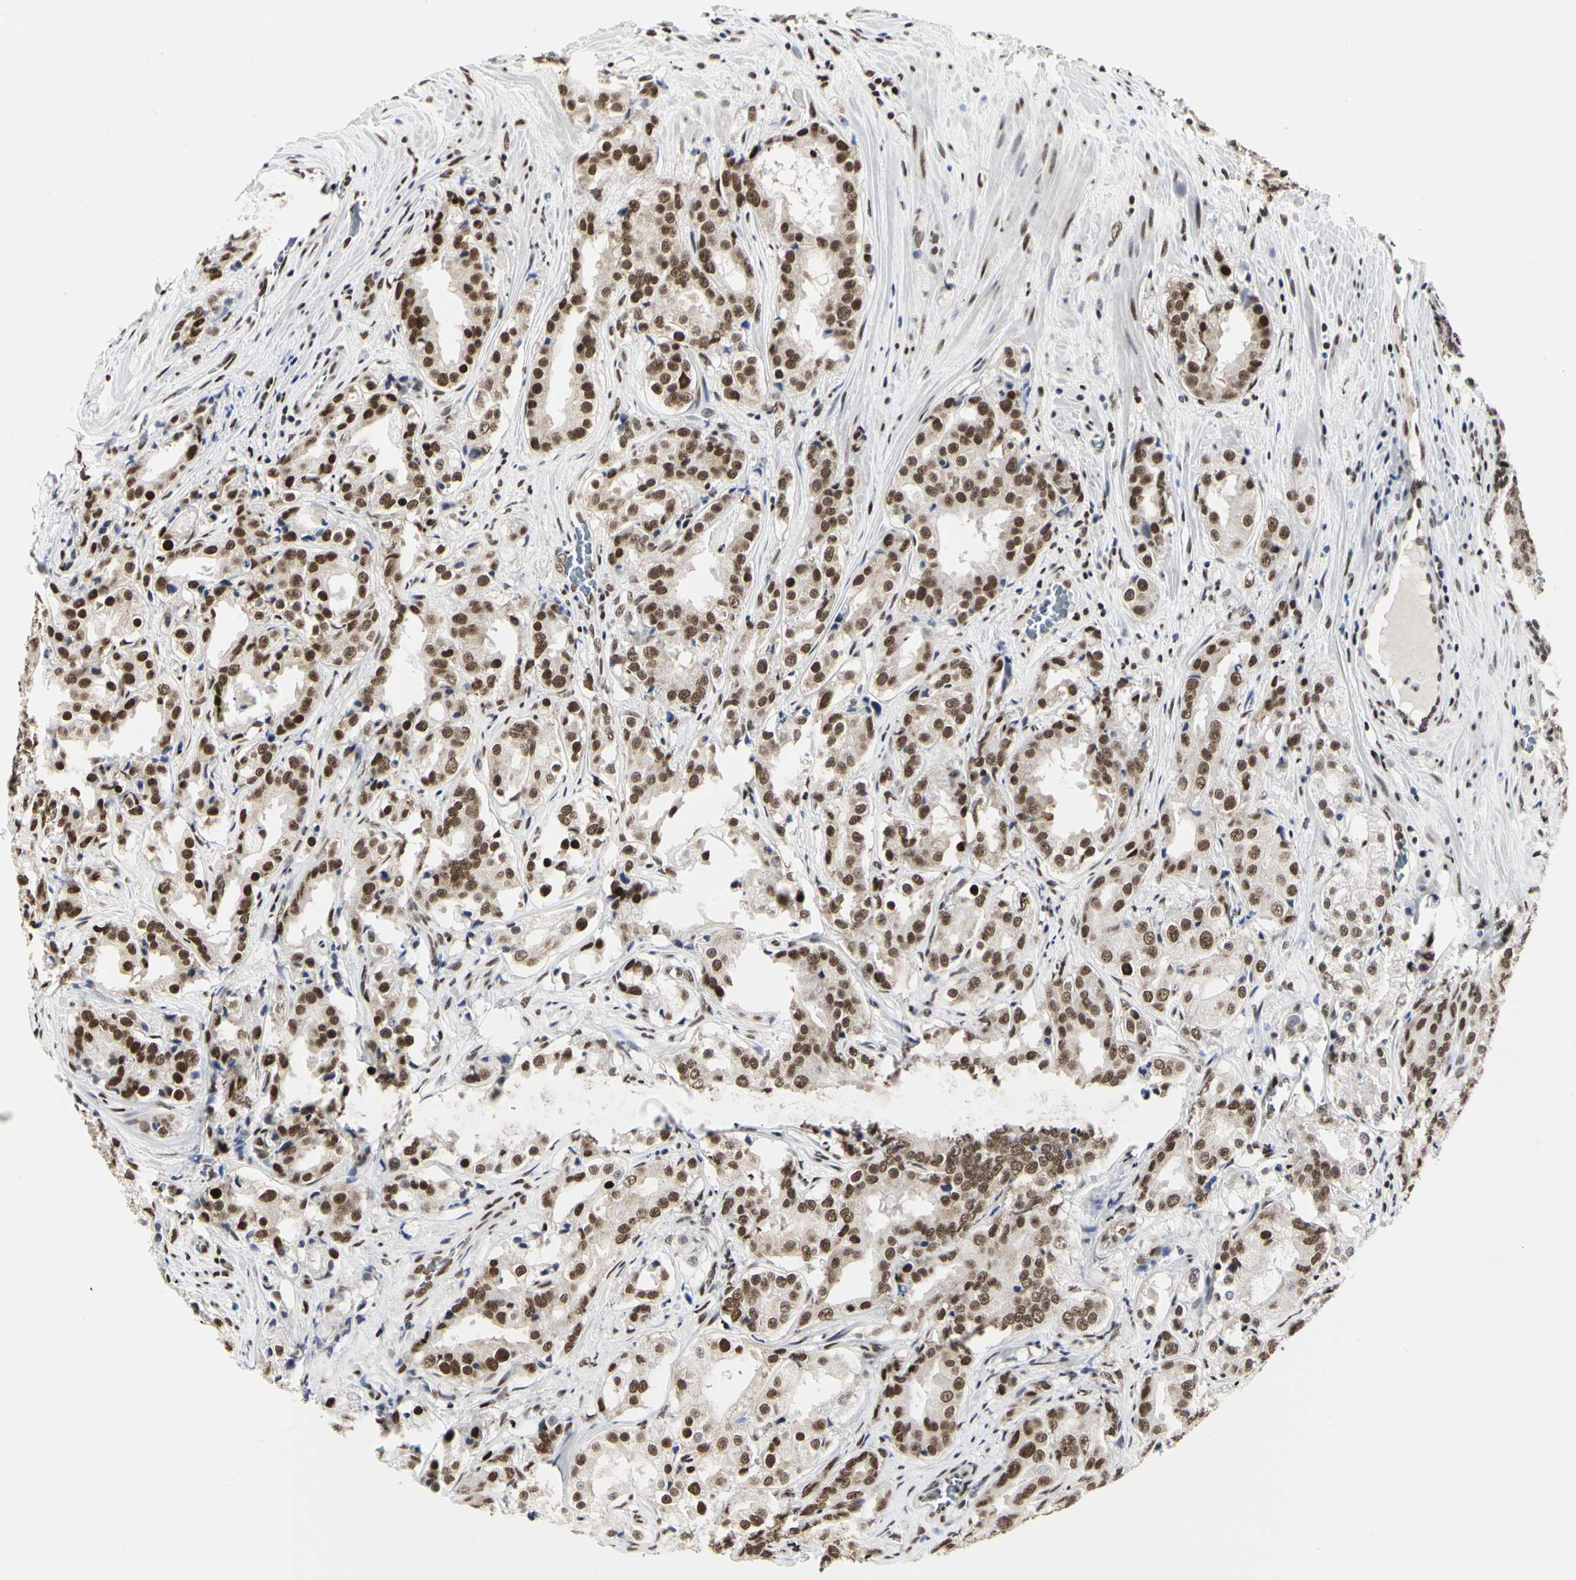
{"staining": {"intensity": "moderate", "quantity": ">75%", "location": "nuclear"}, "tissue": "prostate cancer", "cell_type": "Tumor cells", "image_type": "cancer", "snomed": [{"axis": "morphology", "description": "Adenocarcinoma, High grade"}, {"axis": "topography", "description": "Prostate"}], "caption": "The immunohistochemical stain shows moderate nuclear expression in tumor cells of prostate adenocarcinoma (high-grade) tissue.", "gene": "PRMT3", "patient": {"sex": "male", "age": 73}}